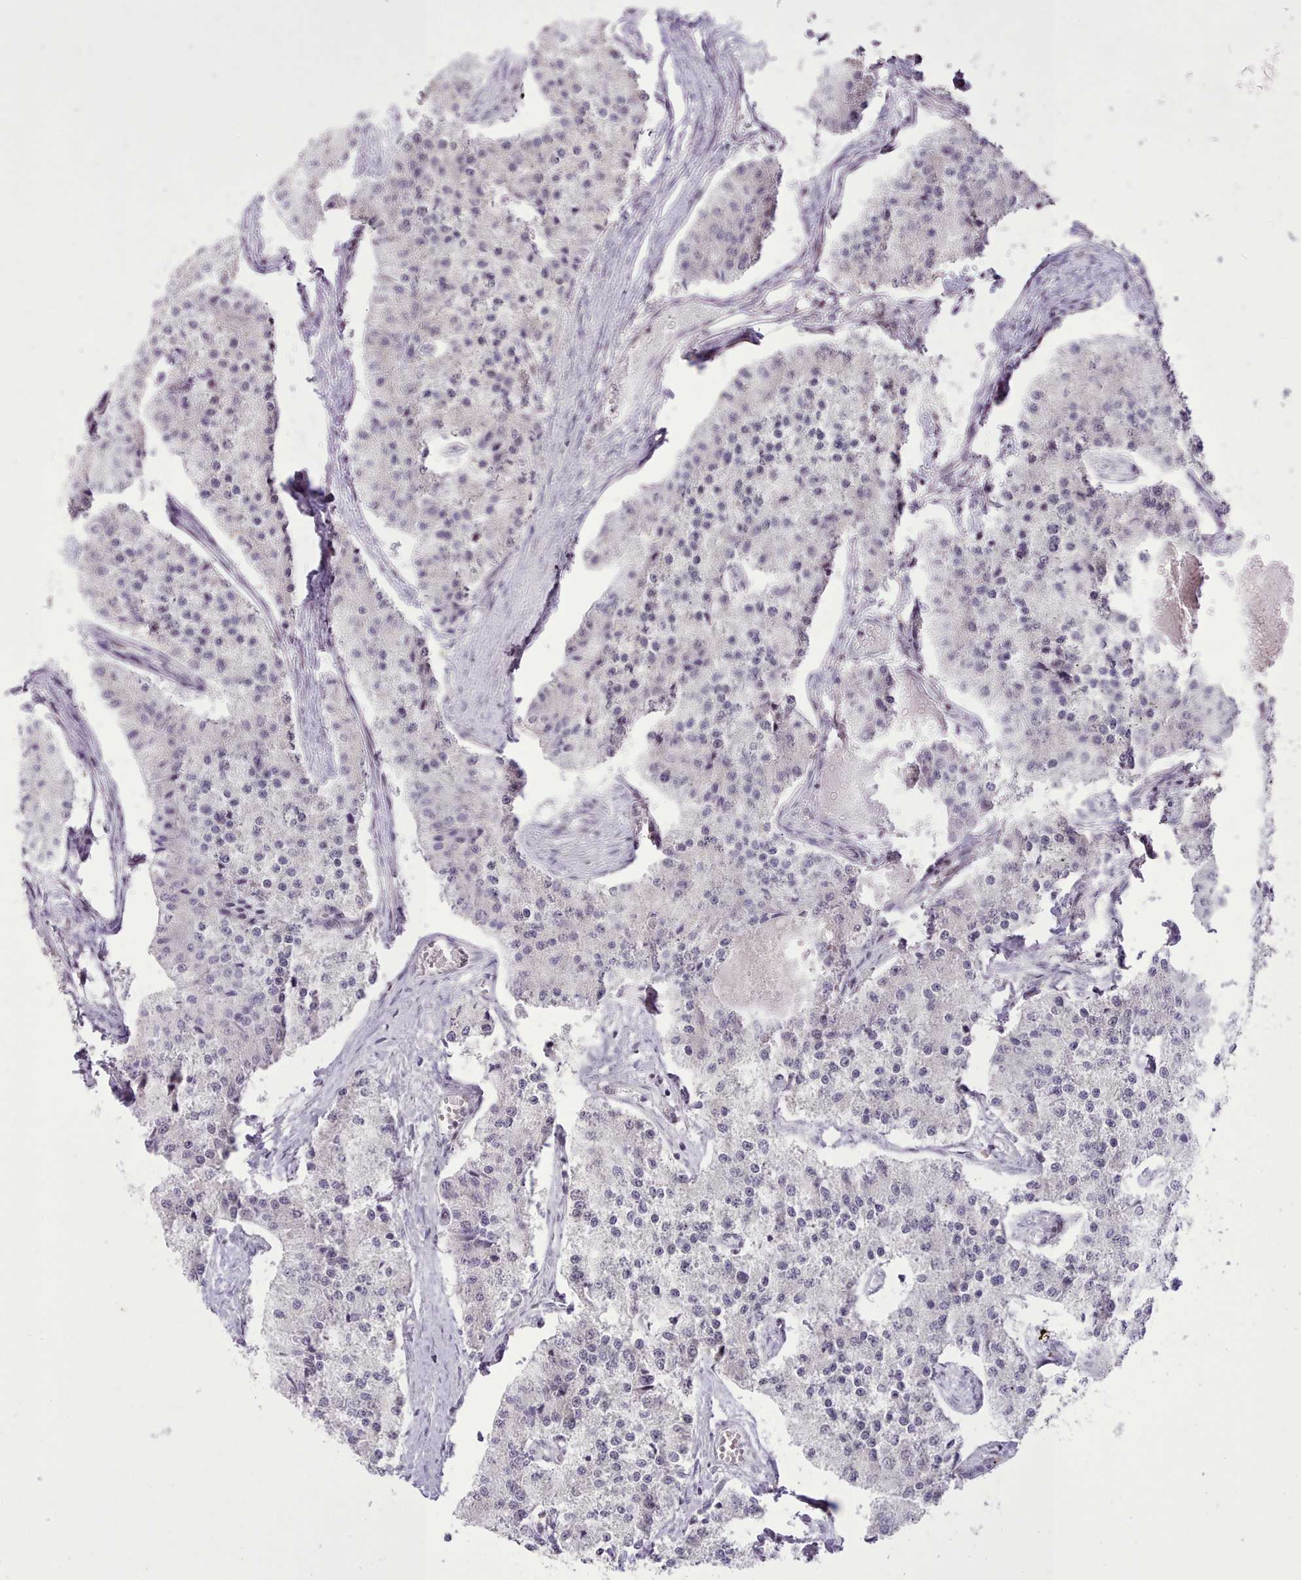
{"staining": {"intensity": "negative", "quantity": "none", "location": "none"}, "tissue": "carcinoid", "cell_type": "Tumor cells", "image_type": "cancer", "snomed": [{"axis": "morphology", "description": "Carcinoid, malignant, NOS"}, {"axis": "topography", "description": "Colon"}], "caption": "This is an IHC micrograph of human malignant carcinoid. There is no staining in tumor cells.", "gene": "TAF15", "patient": {"sex": "female", "age": 52}}